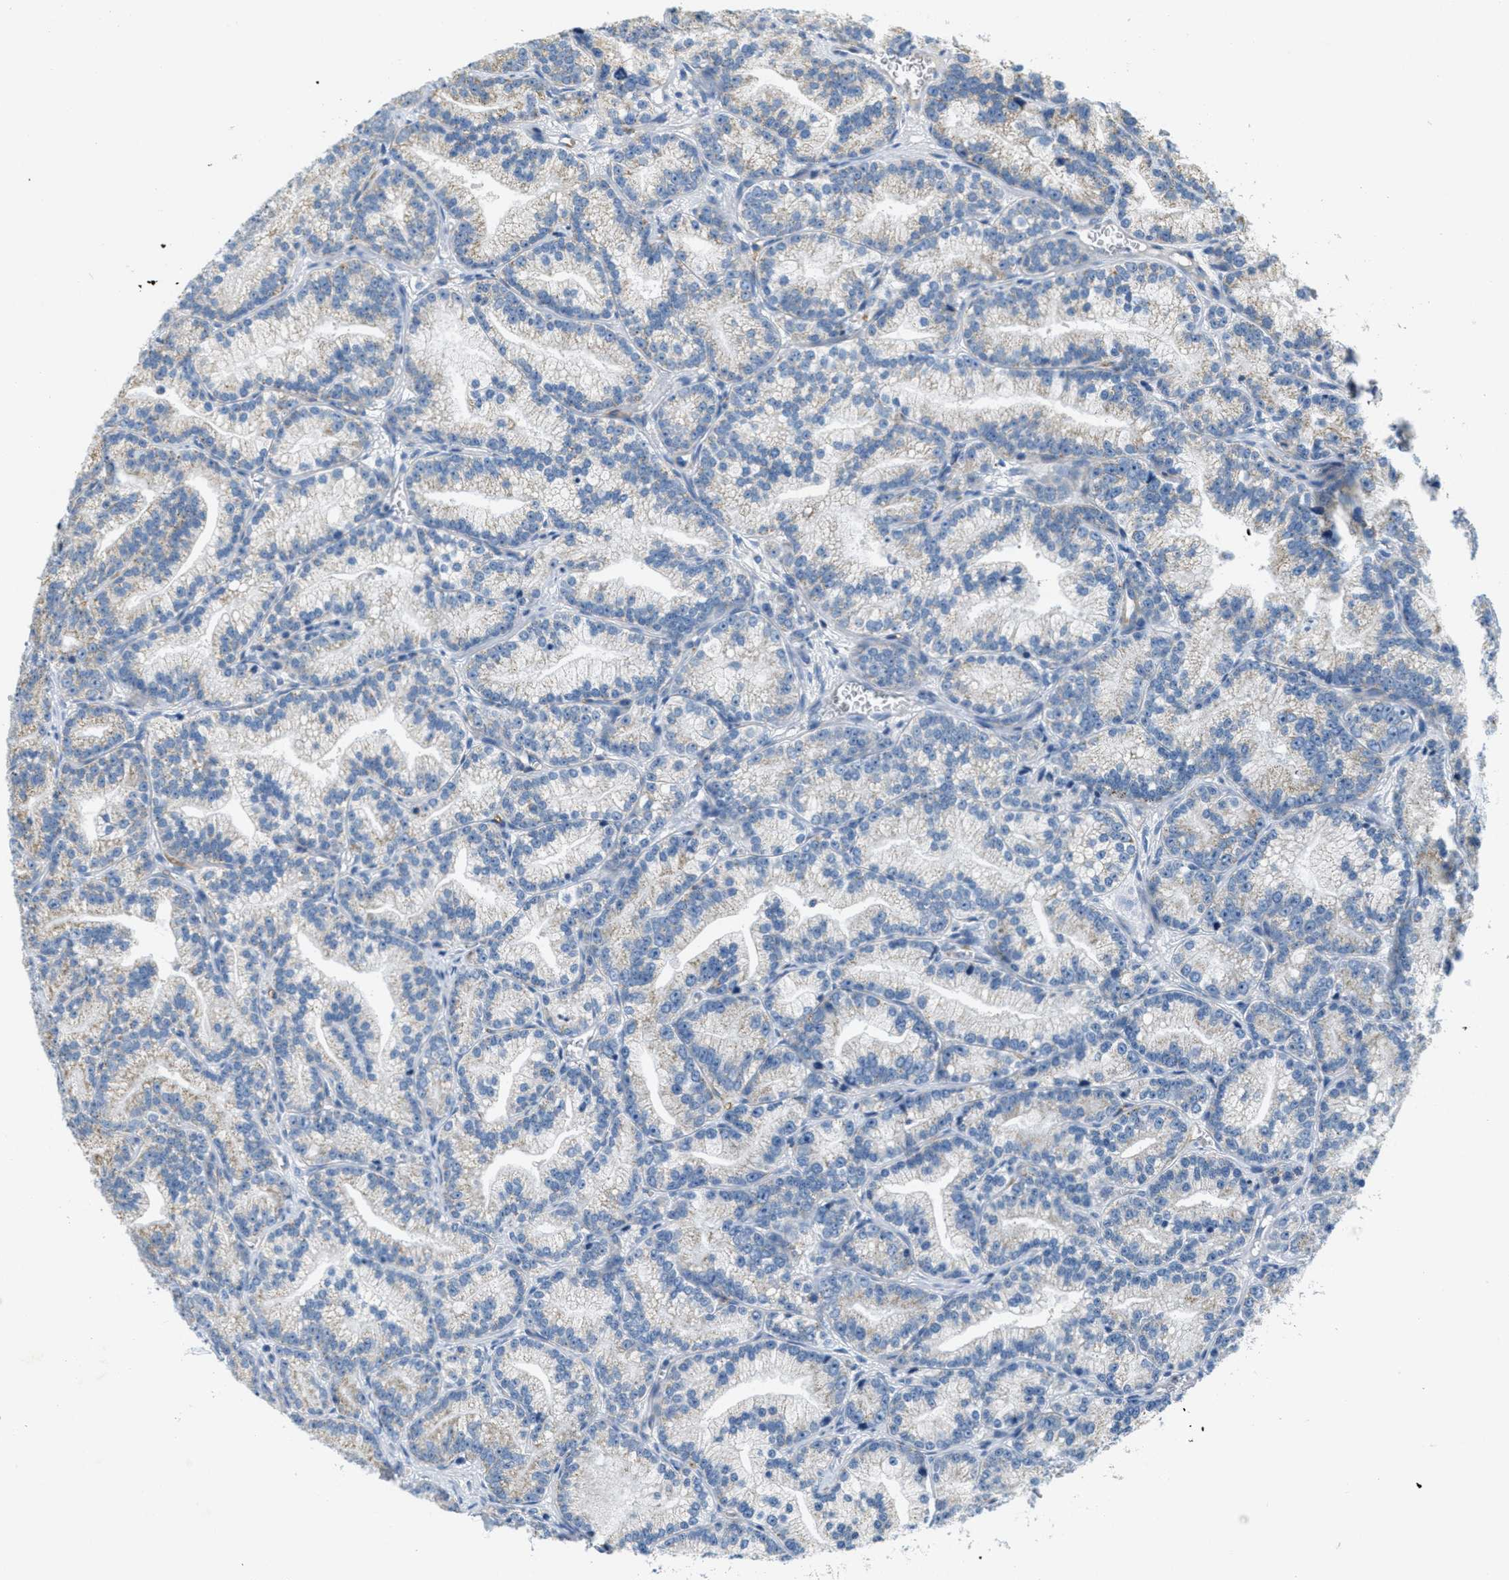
{"staining": {"intensity": "weak", "quantity": "<25%", "location": "cytoplasmic/membranous"}, "tissue": "prostate cancer", "cell_type": "Tumor cells", "image_type": "cancer", "snomed": [{"axis": "morphology", "description": "Adenocarcinoma, Low grade"}, {"axis": "topography", "description": "Prostate"}], "caption": "Immunohistochemical staining of human prostate adenocarcinoma (low-grade) displays no significant expression in tumor cells. (Stains: DAB (3,3'-diaminobenzidine) IHC with hematoxylin counter stain, Microscopy: brightfield microscopy at high magnification).", "gene": "CA4", "patient": {"sex": "male", "age": 89}}